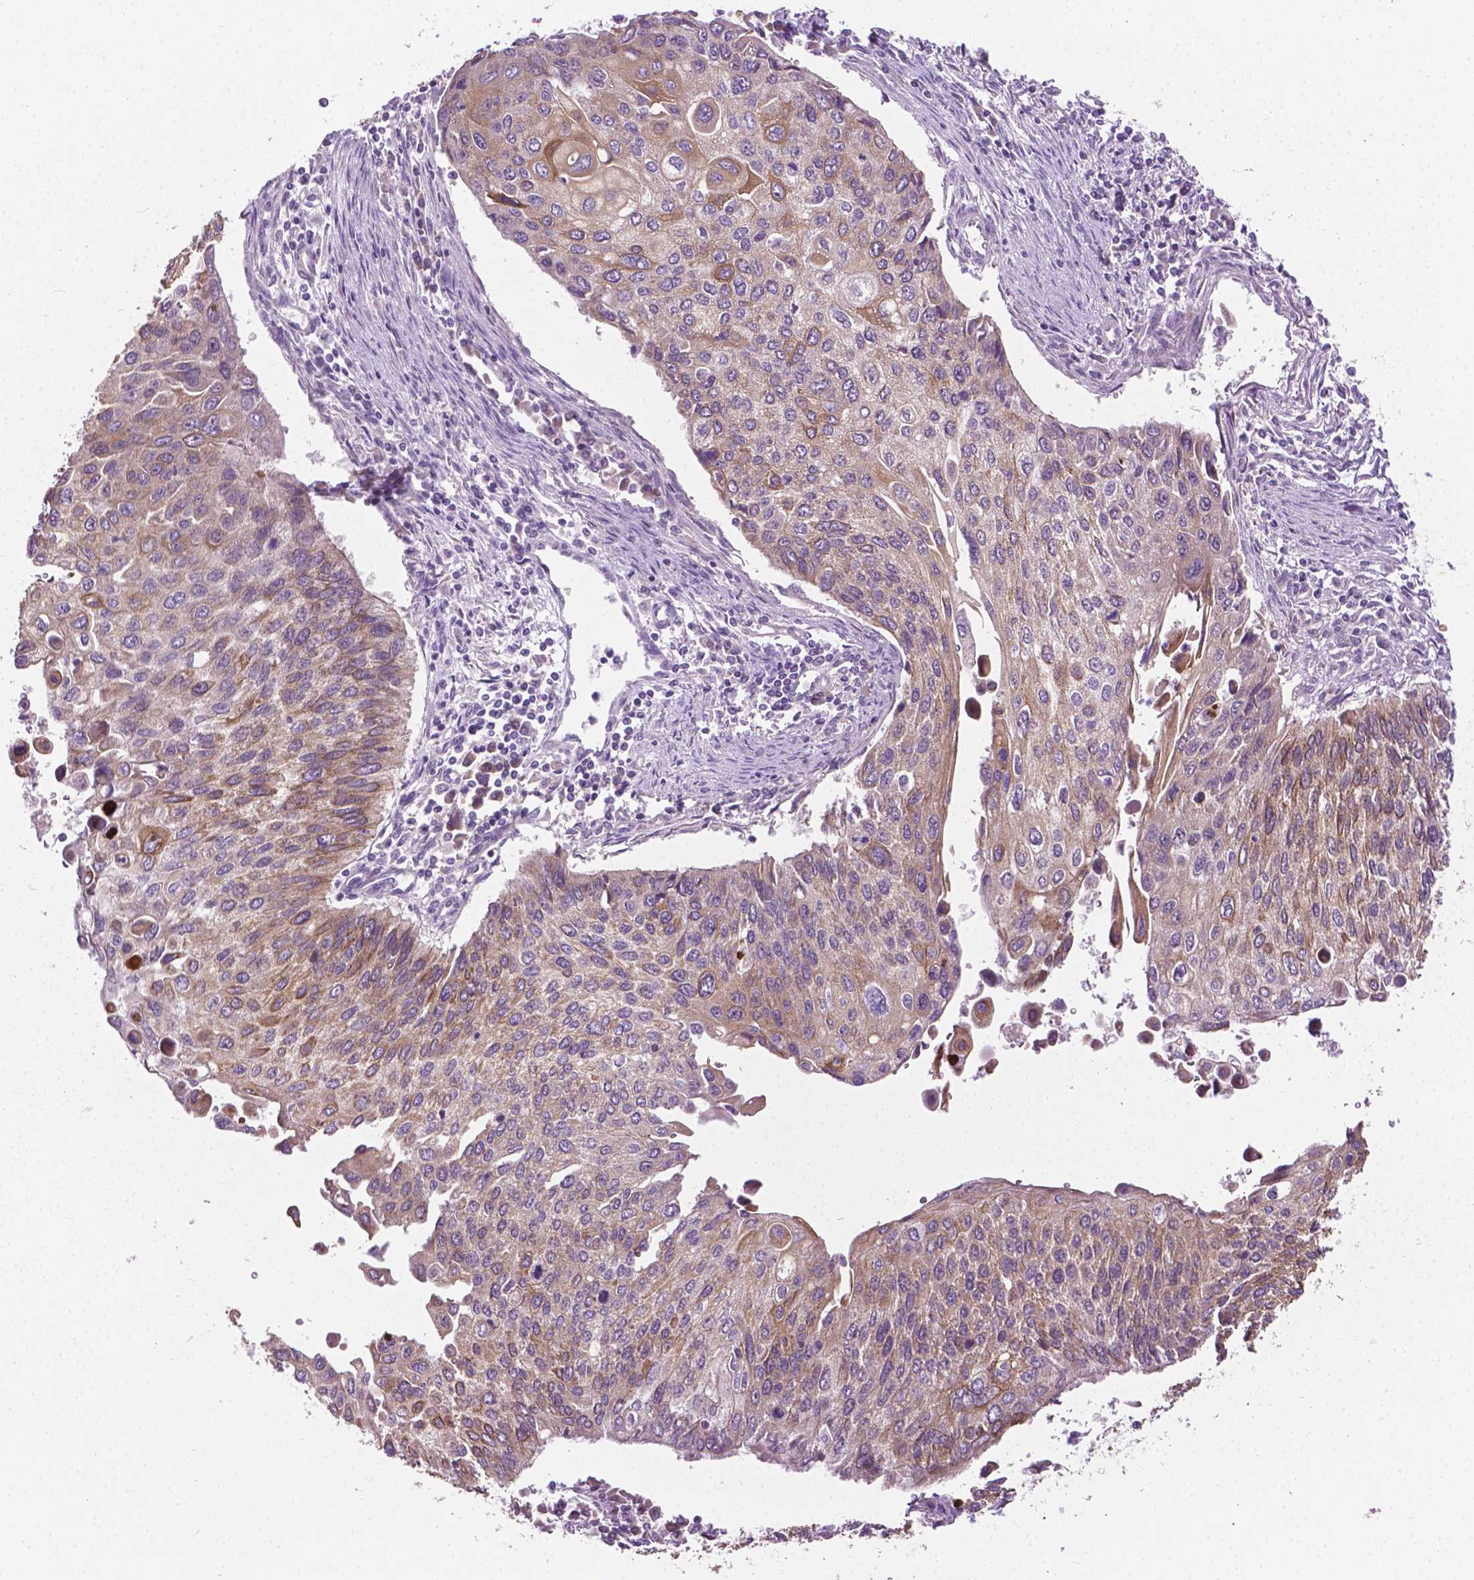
{"staining": {"intensity": "weak", "quantity": "25%-75%", "location": "cytoplasmic/membranous"}, "tissue": "lung cancer", "cell_type": "Tumor cells", "image_type": "cancer", "snomed": [{"axis": "morphology", "description": "Squamous cell carcinoma, NOS"}, {"axis": "morphology", "description": "Squamous cell carcinoma, metastatic, NOS"}, {"axis": "topography", "description": "Lung"}], "caption": "Immunohistochemistry of lung metastatic squamous cell carcinoma reveals low levels of weak cytoplasmic/membranous expression in approximately 25%-75% of tumor cells.", "gene": "MZT1", "patient": {"sex": "male", "age": 63}}